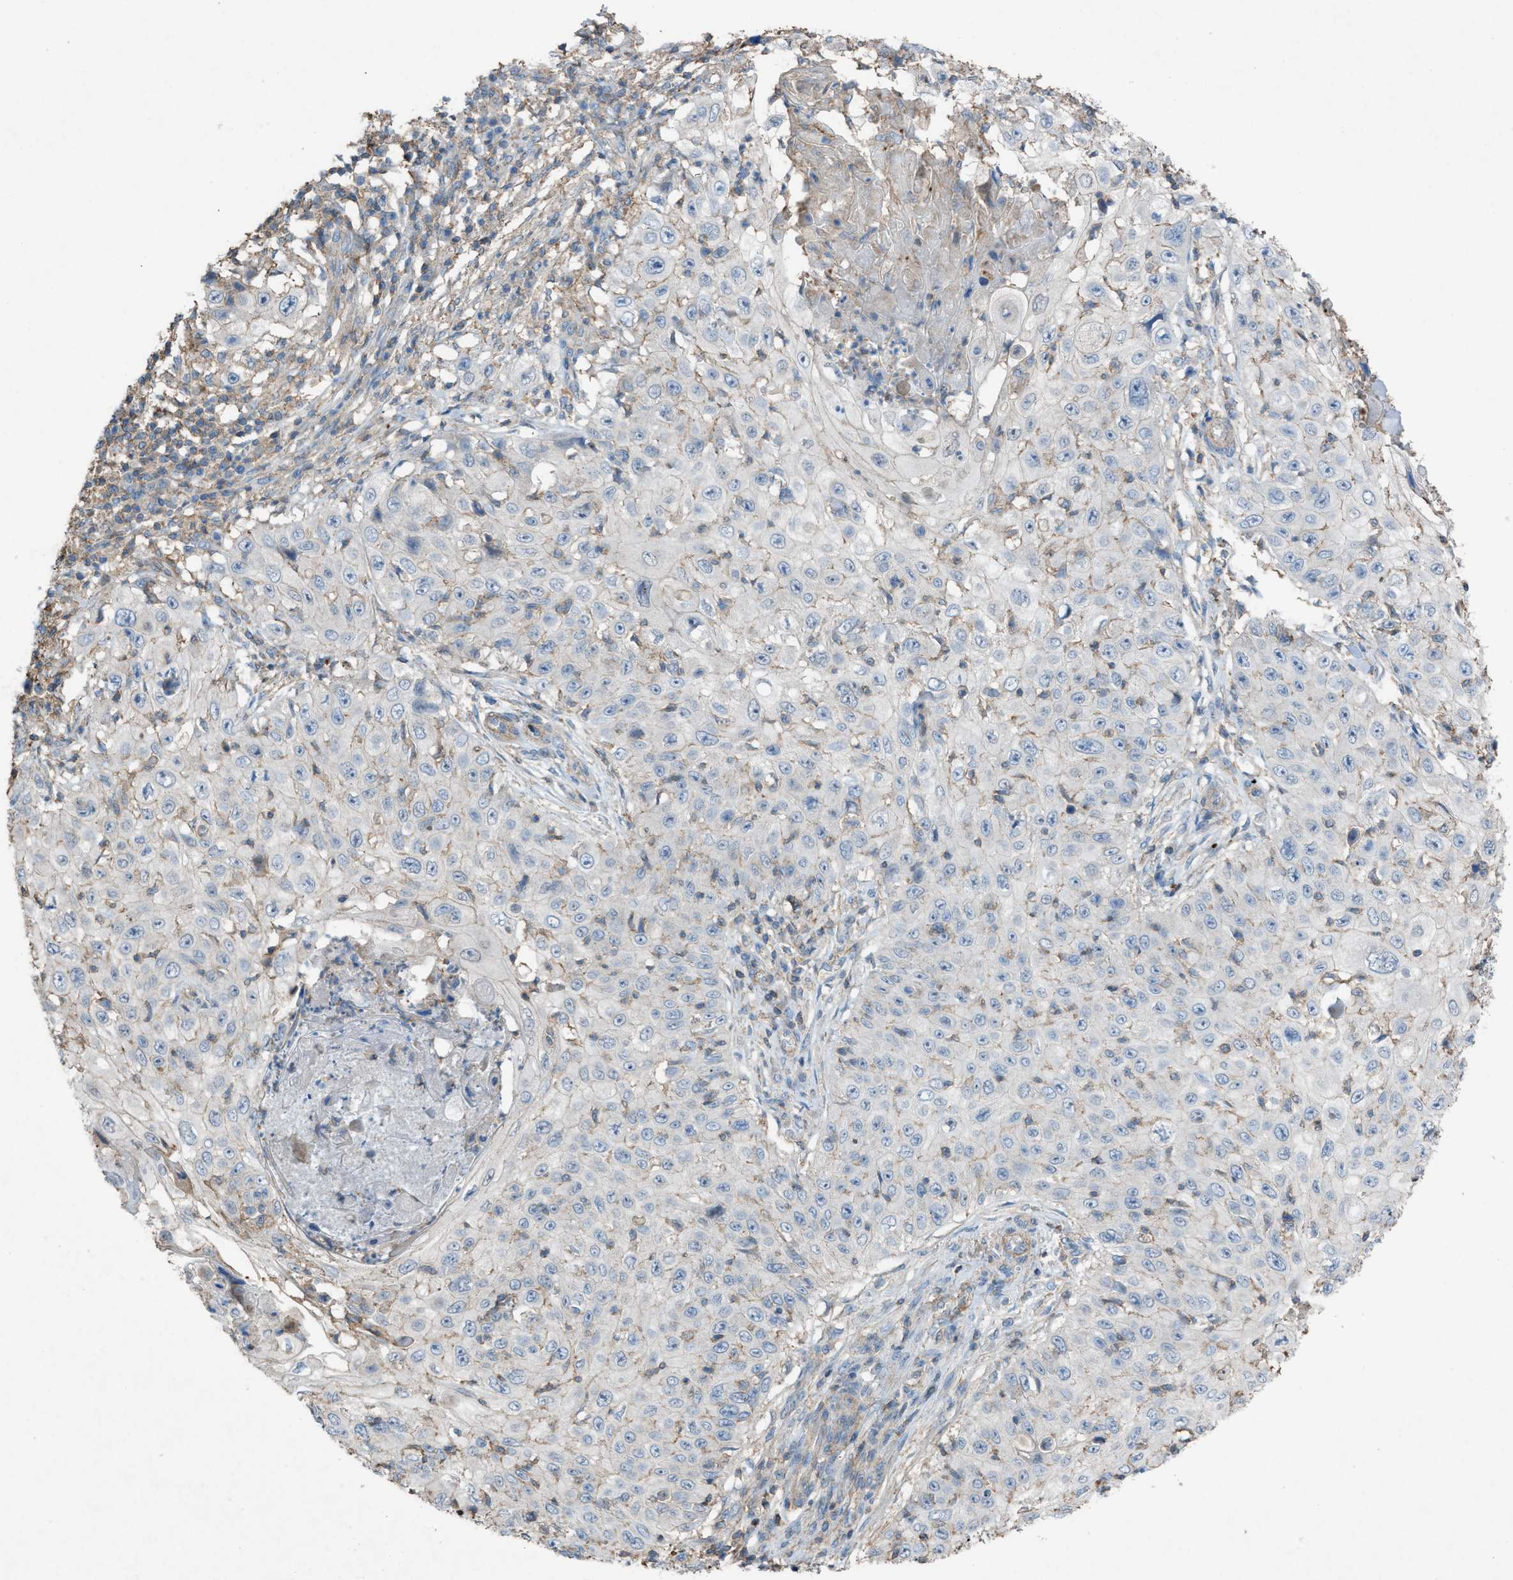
{"staining": {"intensity": "negative", "quantity": "none", "location": "none"}, "tissue": "skin cancer", "cell_type": "Tumor cells", "image_type": "cancer", "snomed": [{"axis": "morphology", "description": "Squamous cell carcinoma, NOS"}, {"axis": "topography", "description": "Skin"}], "caption": "The micrograph exhibits no staining of tumor cells in skin squamous cell carcinoma.", "gene": "NCK2", "patient": {"sex": "male", "age": 86}}